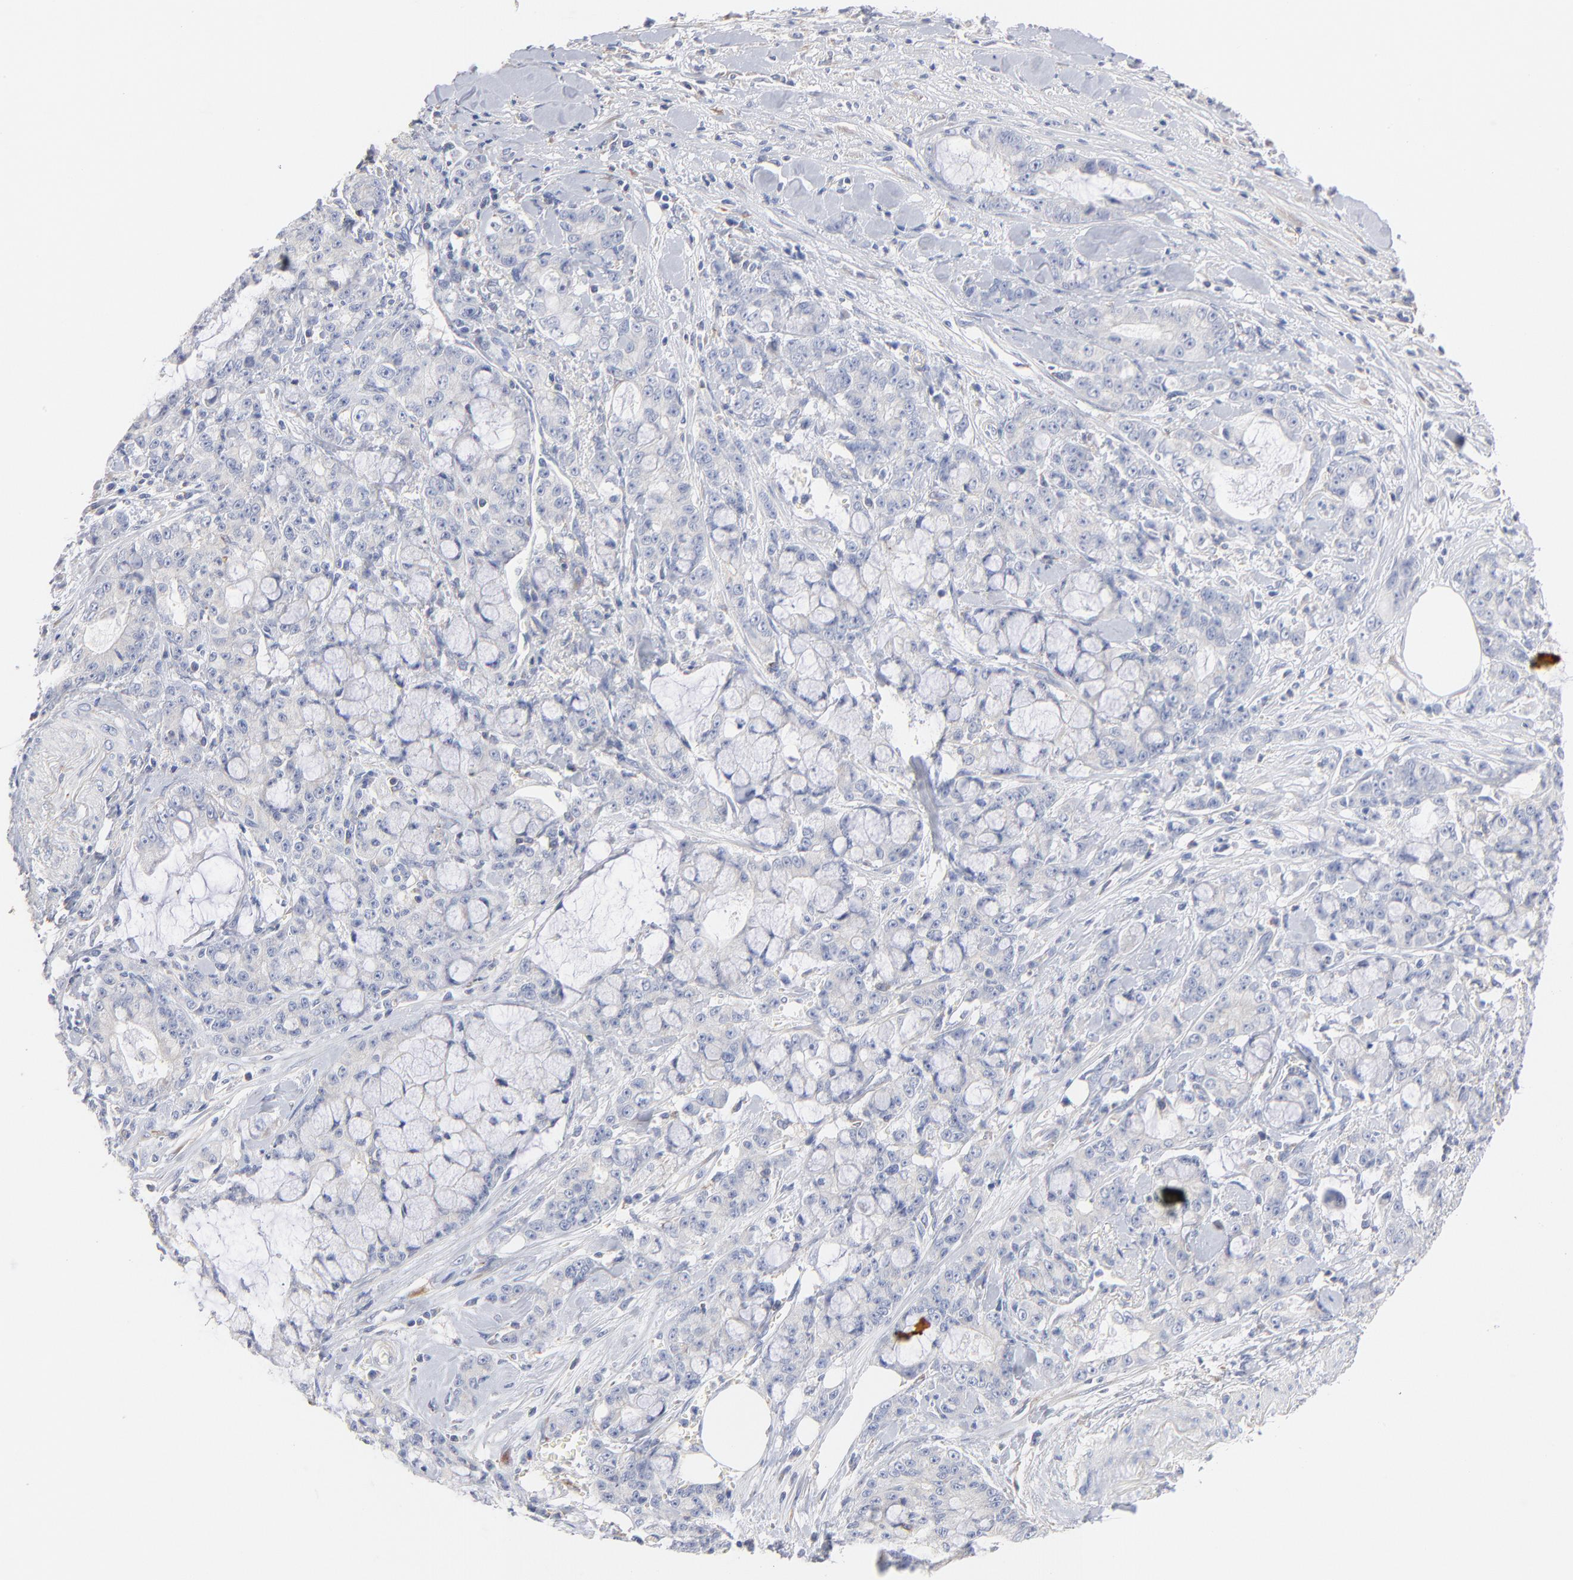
{"staining": {"intensity": "negative", "quantity": "none", "location": "none"}, "tissue": "pancreatic cancer", "cell_type": "Tumor cells", "image_type": "cancer", "snomed": [{"axis": "morphology", "description": "Adenocarcinoma, NOS"}, {"axis": "topography", "description": "Pancreas"}], "caption": "Immunohistochemical staining of pancreatic adenocarcinoma shows no significant positivity in tumor cells.", "gene": "SEPTIN6", "patient": {"sex": "female", "age": 73}}